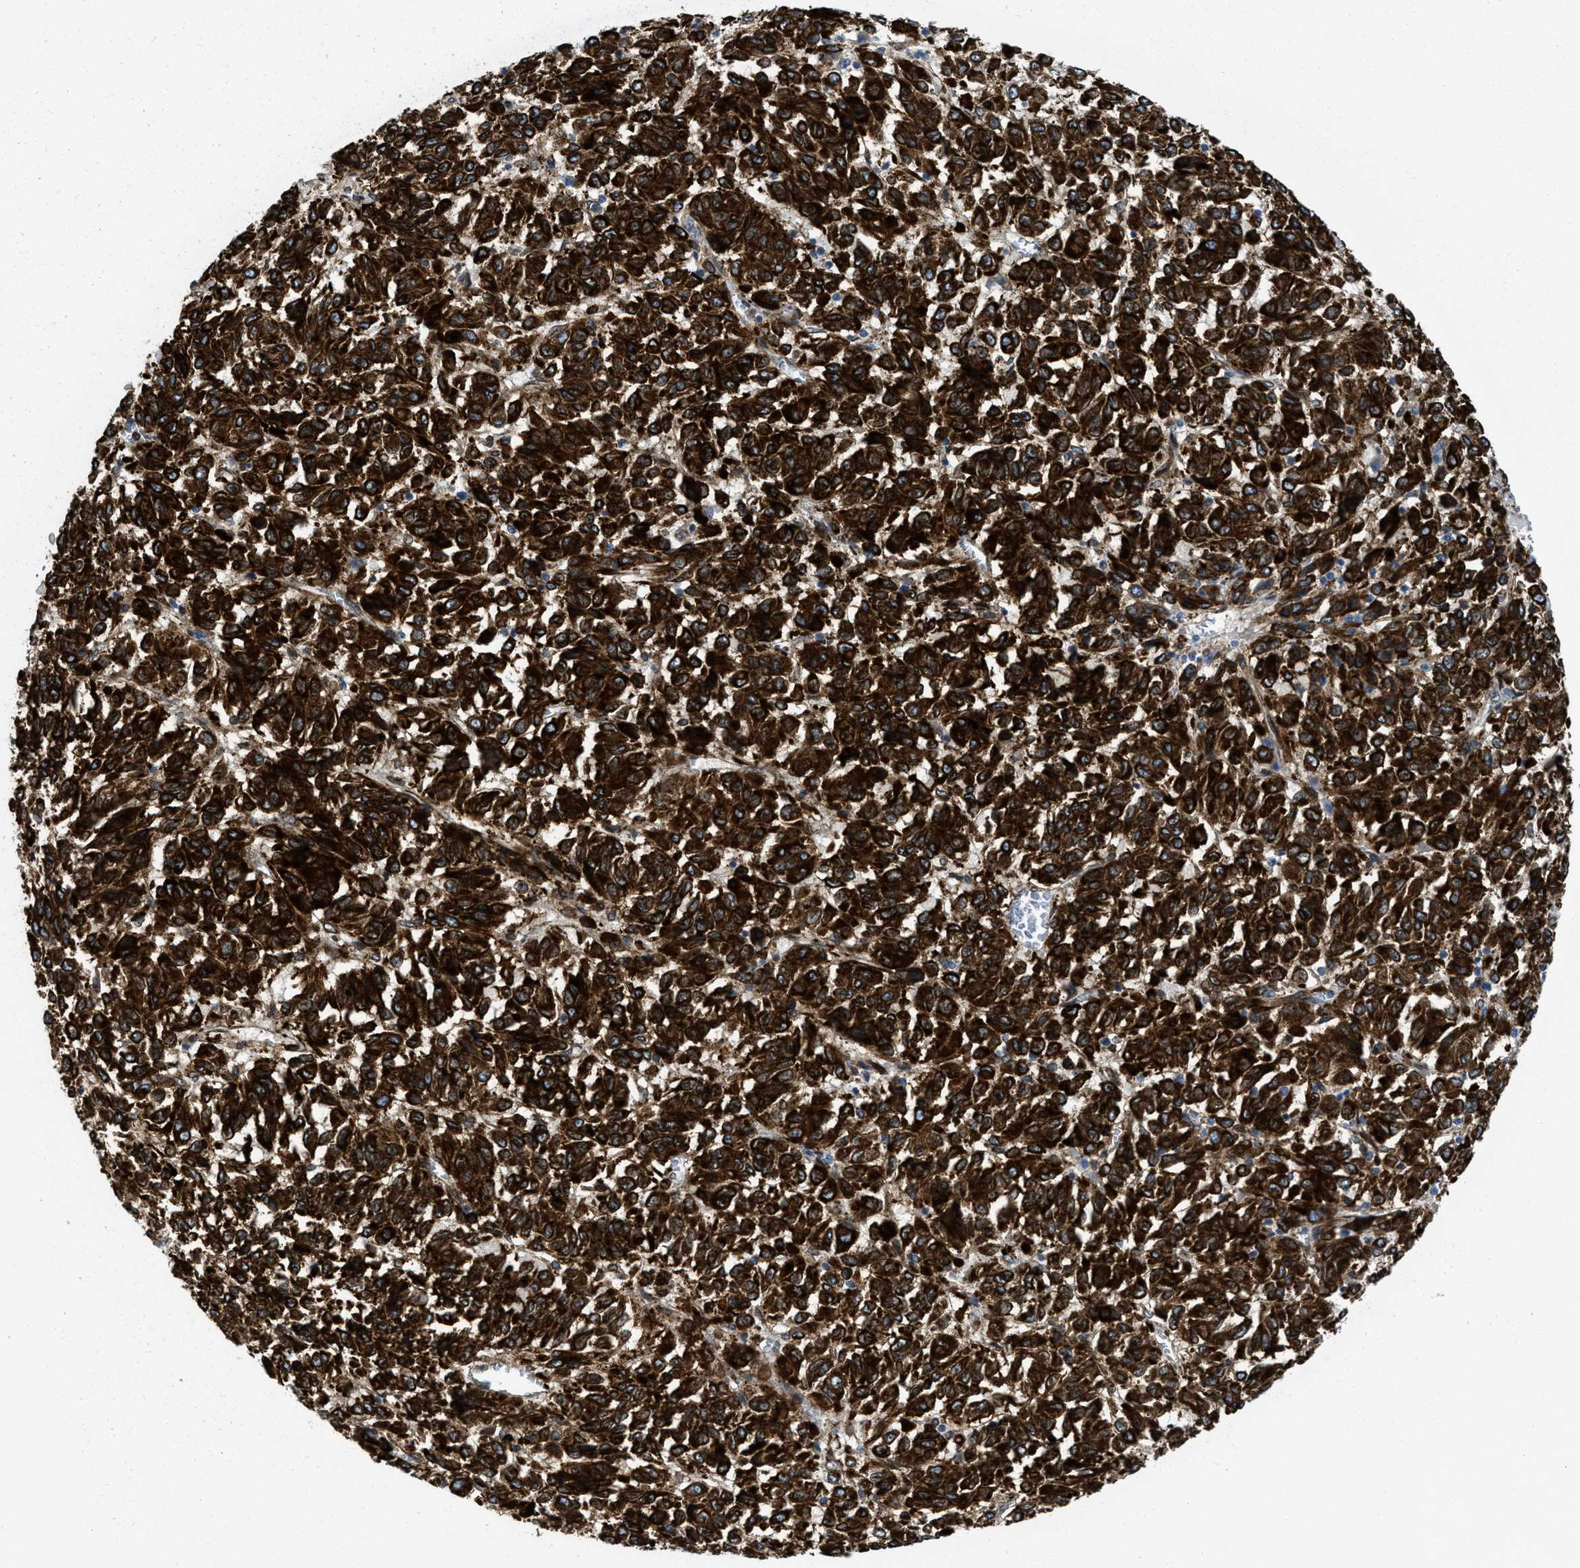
{"staining": {"intensity": "strong", "quantity": ">75%", "location": "cytoplasmic/membranous"}, "tissue": "melanoma", "cell_type": "Tumor cells", "image_type": "cancer", "snomed": [{"axis": "morphology", "description": "Malignant melanoma, Metastatic site"}, {"axis": "topography", "description": "Lung"}], "caption": "Protein staining shows strong cytoplasmic/membranous expression in about >75% of tumor cells in melanoma.", "gene": "ERLIN2", "patient": {"sex": "male", "age": 64}}